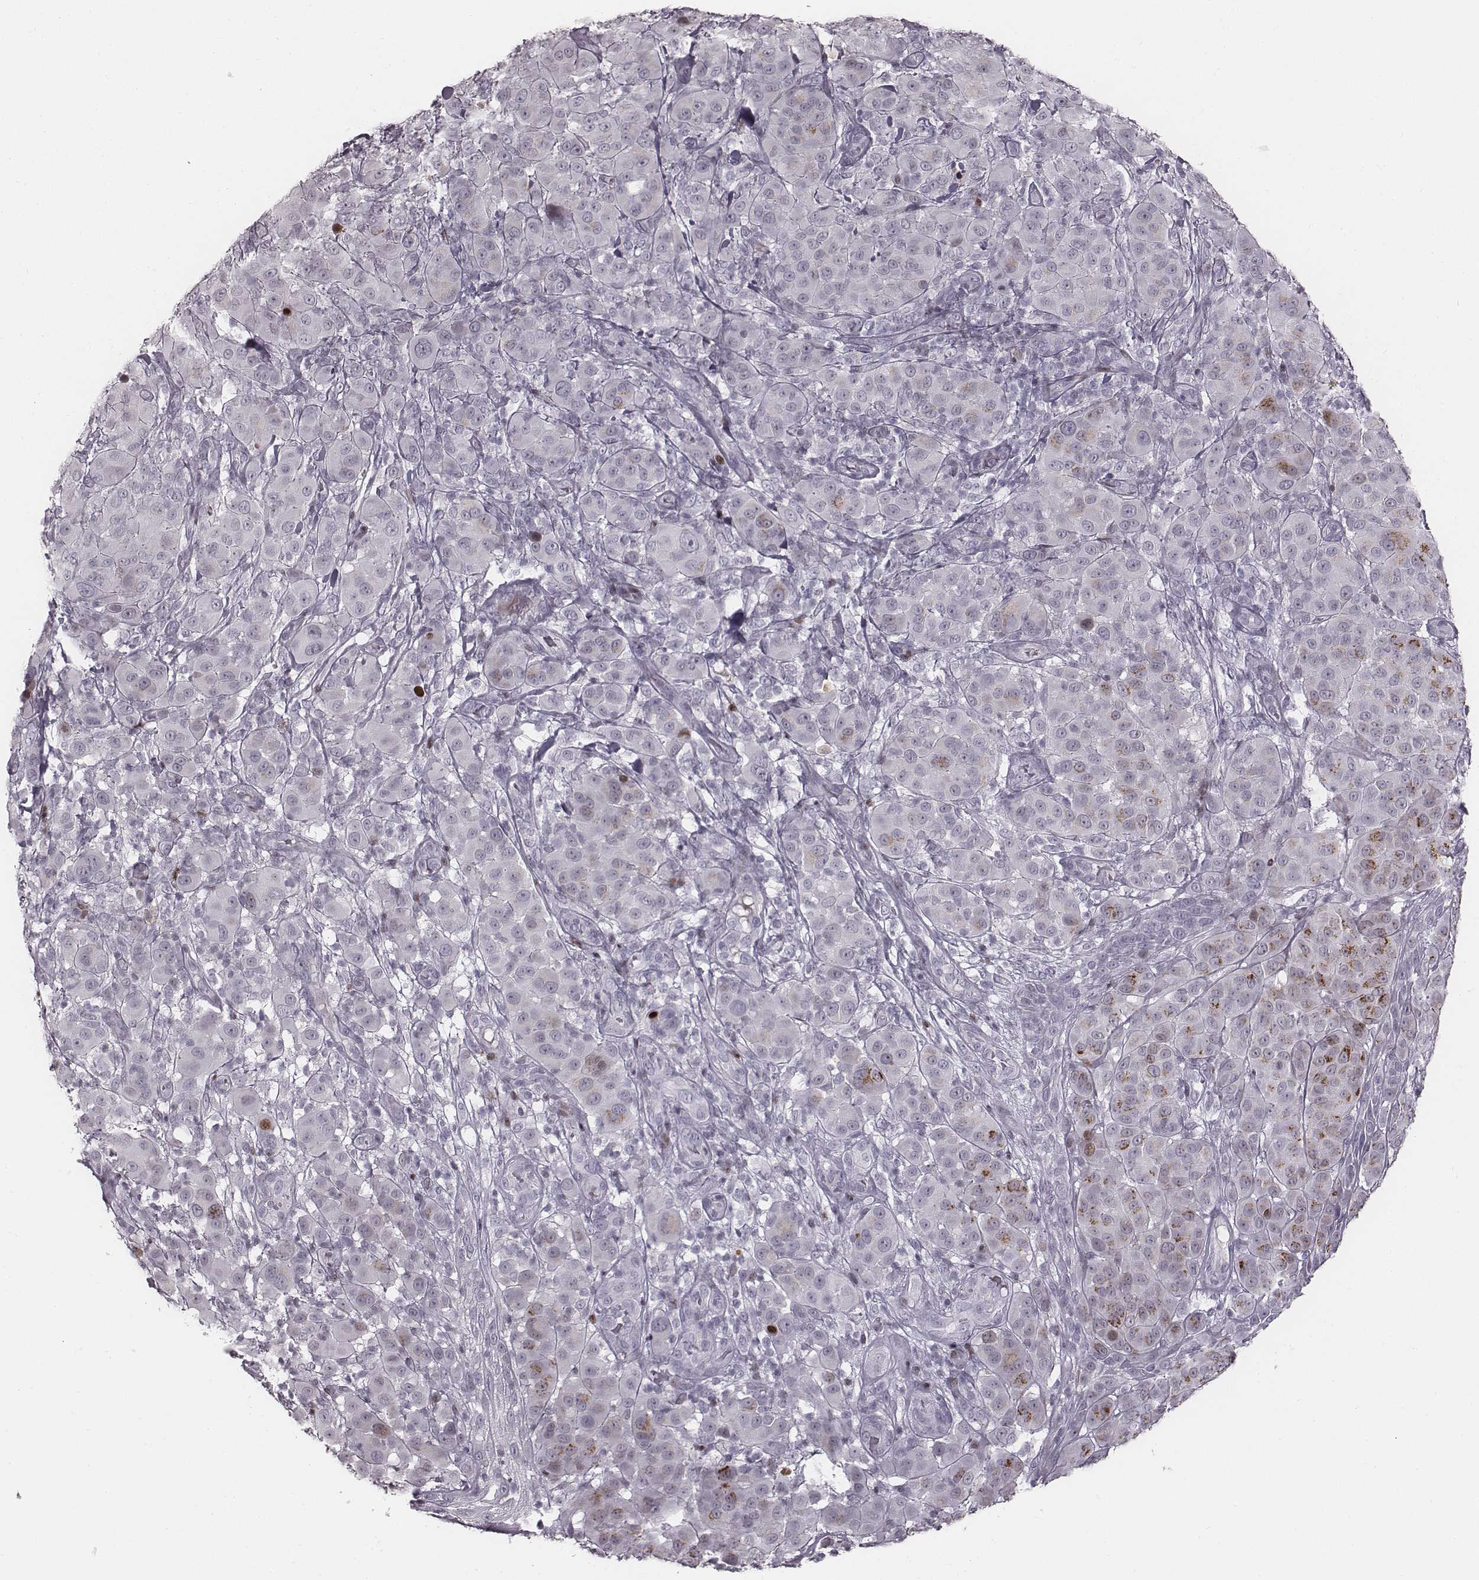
{"staining": {"intensity": "negative", "quantity": "none", "location": "none"}, "tissue": "melanoma", "cell_type": "Tumor cells", "image_type": "cancer", "snomed": [{"axis": "morphology", "description": "Malignant melanoma, NOS"}, {"axis": "topography", "description": "Skin"}], "caption": "IHC of human melanoma exhibits no positivity in tumor cells.", "gene": "NDC1", "patient": {"sex": "female", "age": 87}}